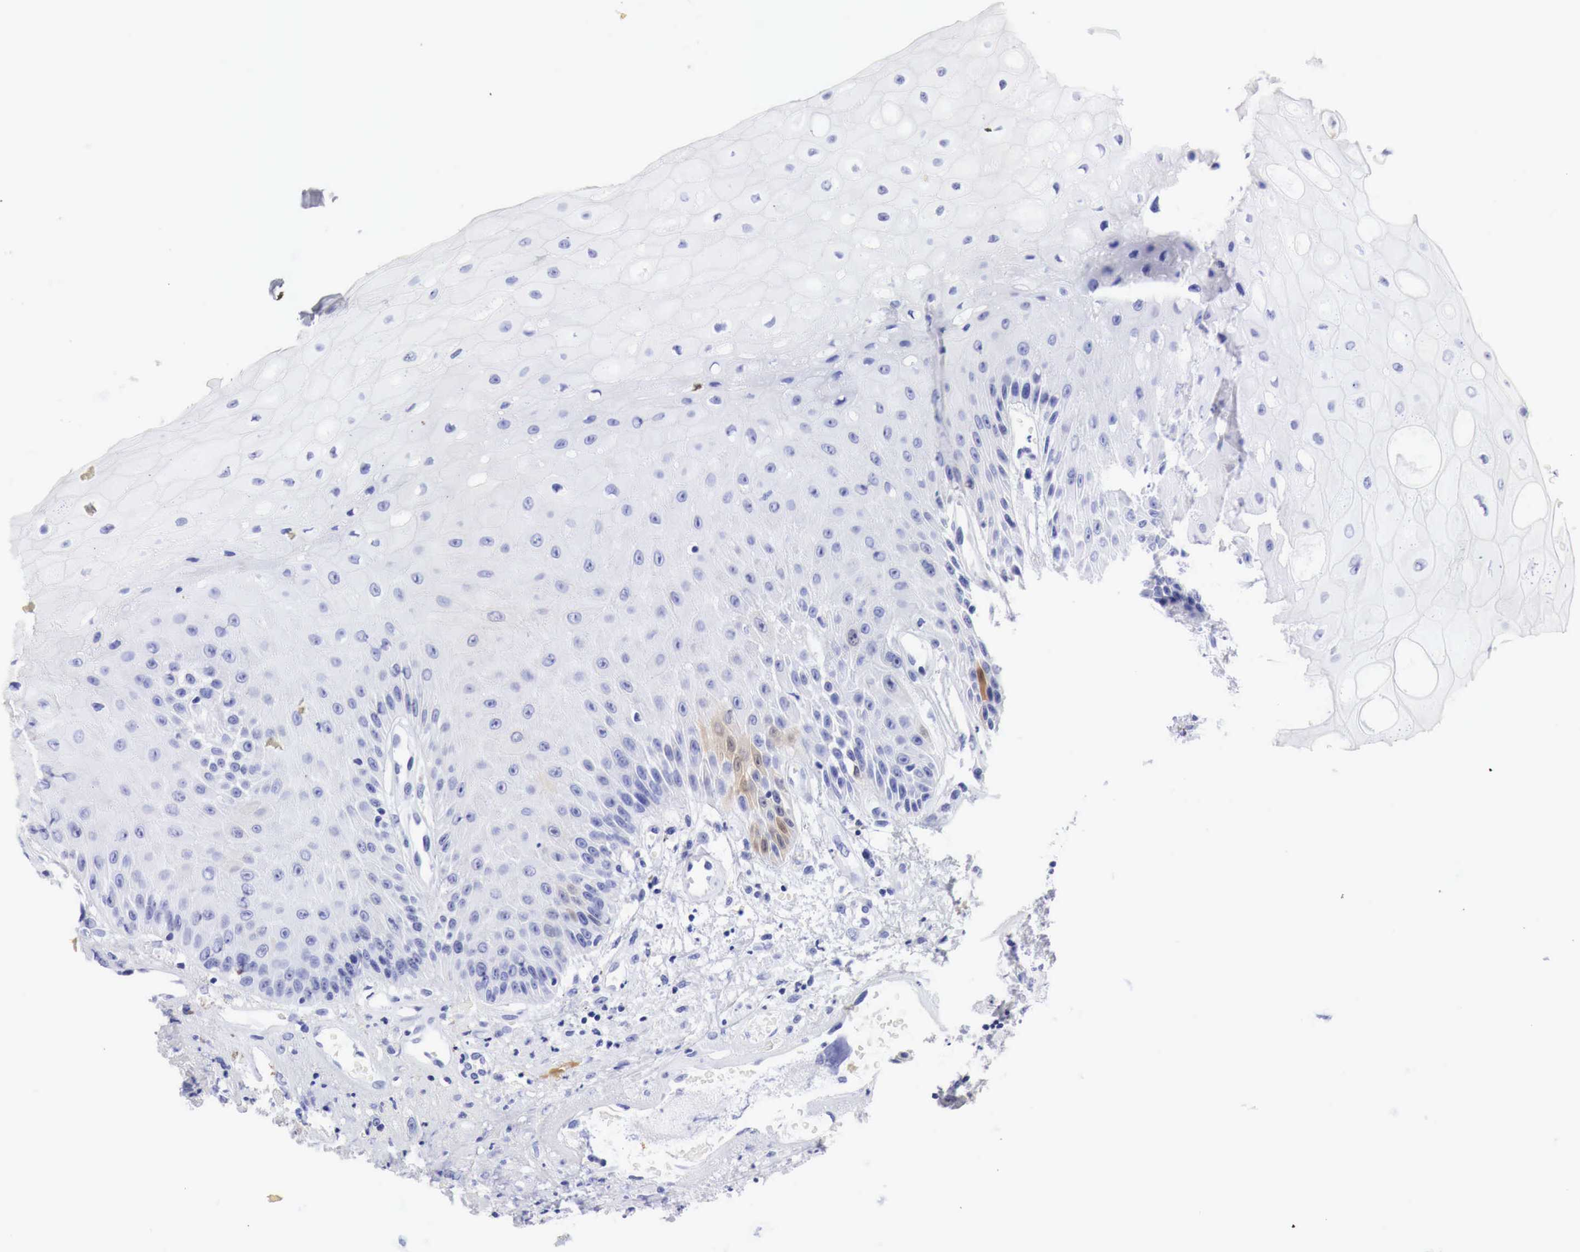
{"staining": {"intensity": "negative", "quantity": "none", "location": "none"}, "tissue": "oral mucosa", "cell_type": "Squamous epithelial cells", "image_type": "normal", "snomed": [{"axis": "morphology", "description": "Normal tissue, NOS"}, {"axis": "topography", "description": "Oral tissue"}], "caption": "A photomicrograph of oral mucosa stained for a protein shows no brown staining in squamous epithelial cells. (Stains: DAB immunohistochemistry (IHC) with hematoxylin counter stain, Microscopy: brightfield microscopy at high magnification).", "gene": "CDKN2A", "patient": {"sex": "male", "age": 54}}